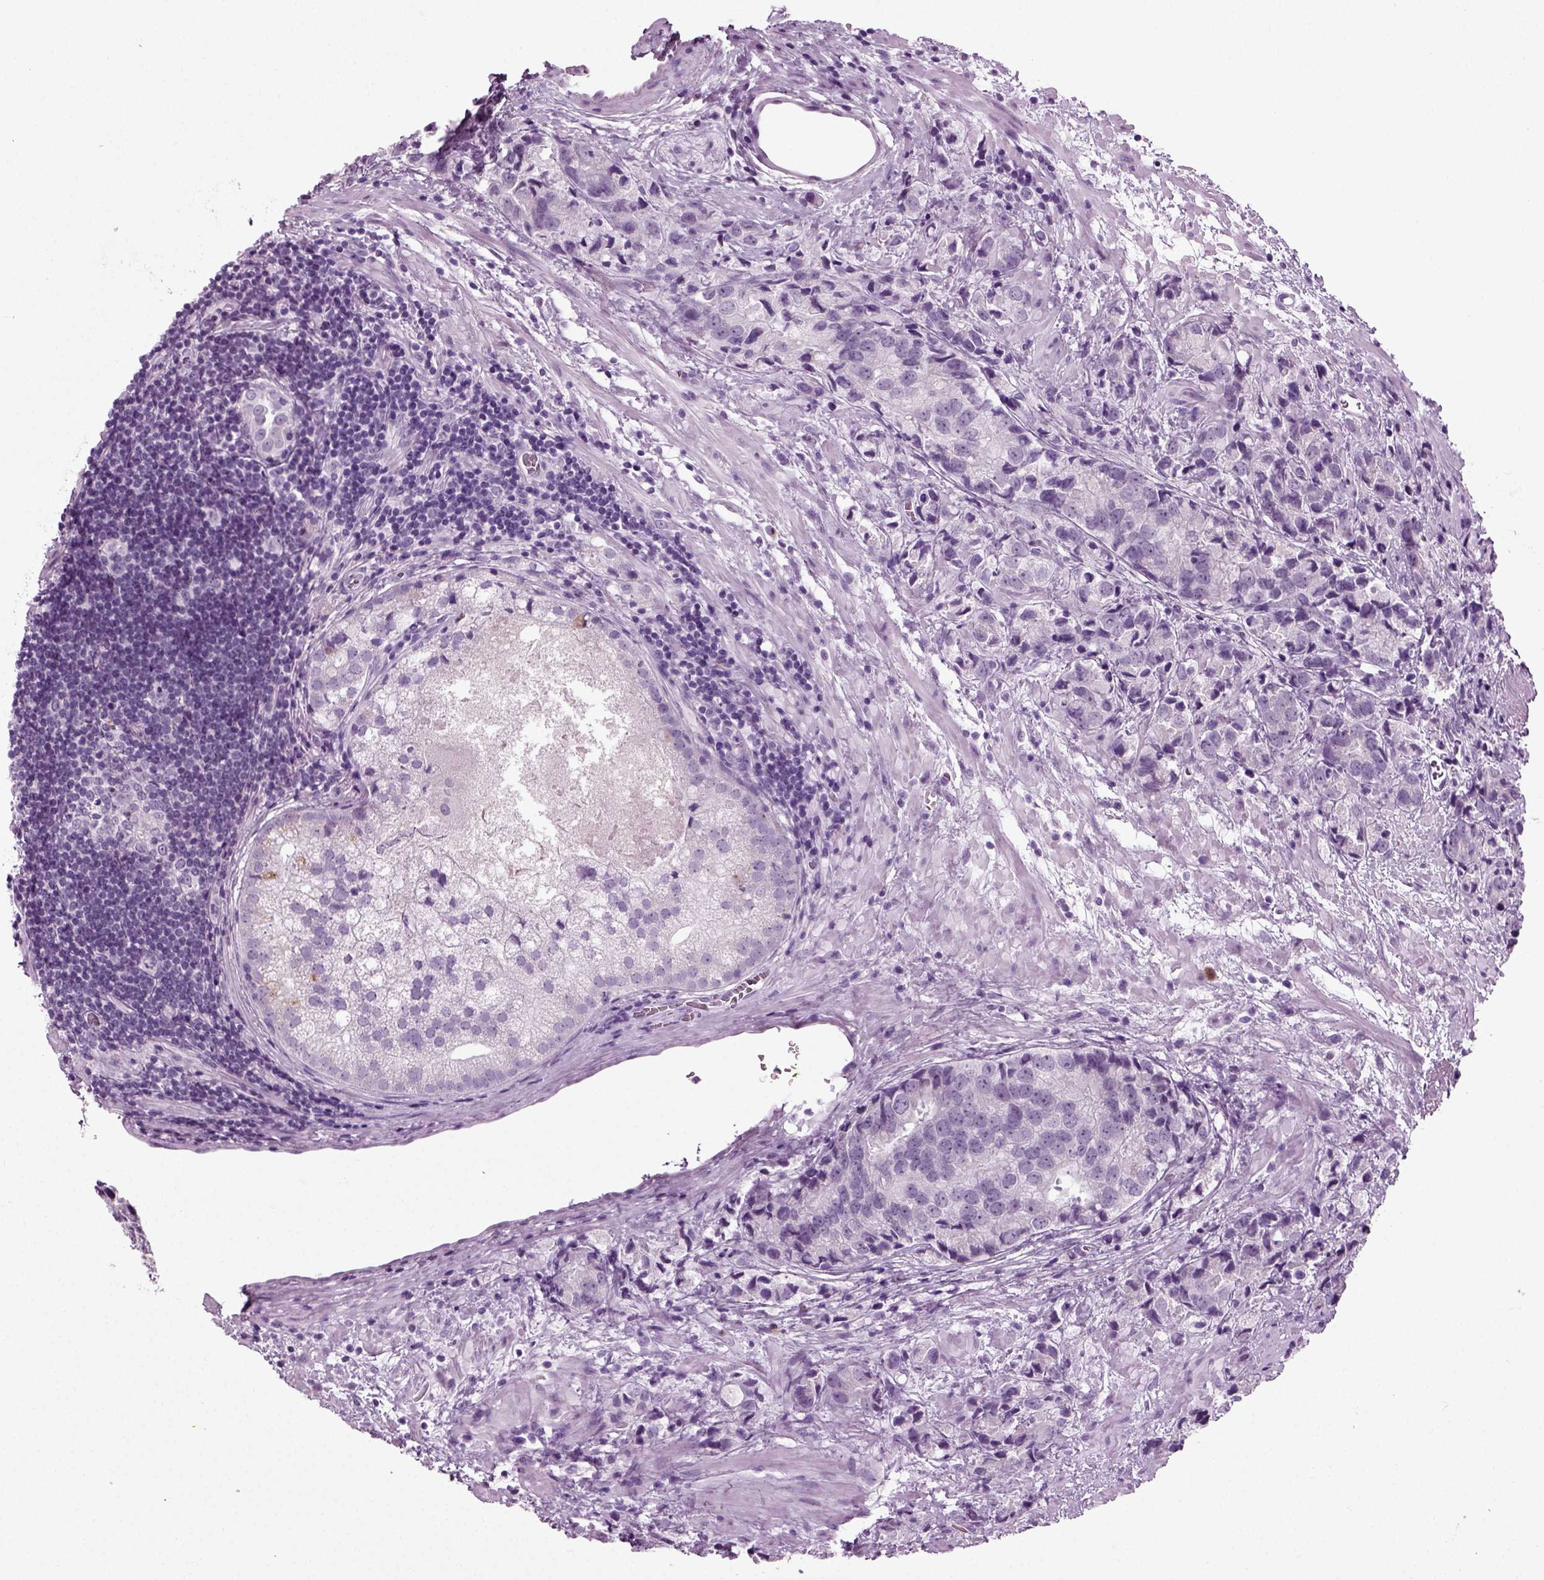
{"staining": {"intensity": "negative", "quantity": "none", "location": "none"}, "tissue": "prostate cancer", "cell_type": "Tumor cells", "image_type": "cancer", "snomed": [{"axis": "morphology", "description": "Adenocarcinoma, NOS"}, {"axis": "topography", "description": "Prostate and seminal vesicle, NOS"}], "caption": "Photomicrograph shows no significant protein expression in tumor cells of prostate cancer.", "gene": "PRLH", "patient": {"sex": "male", "age": 63}}